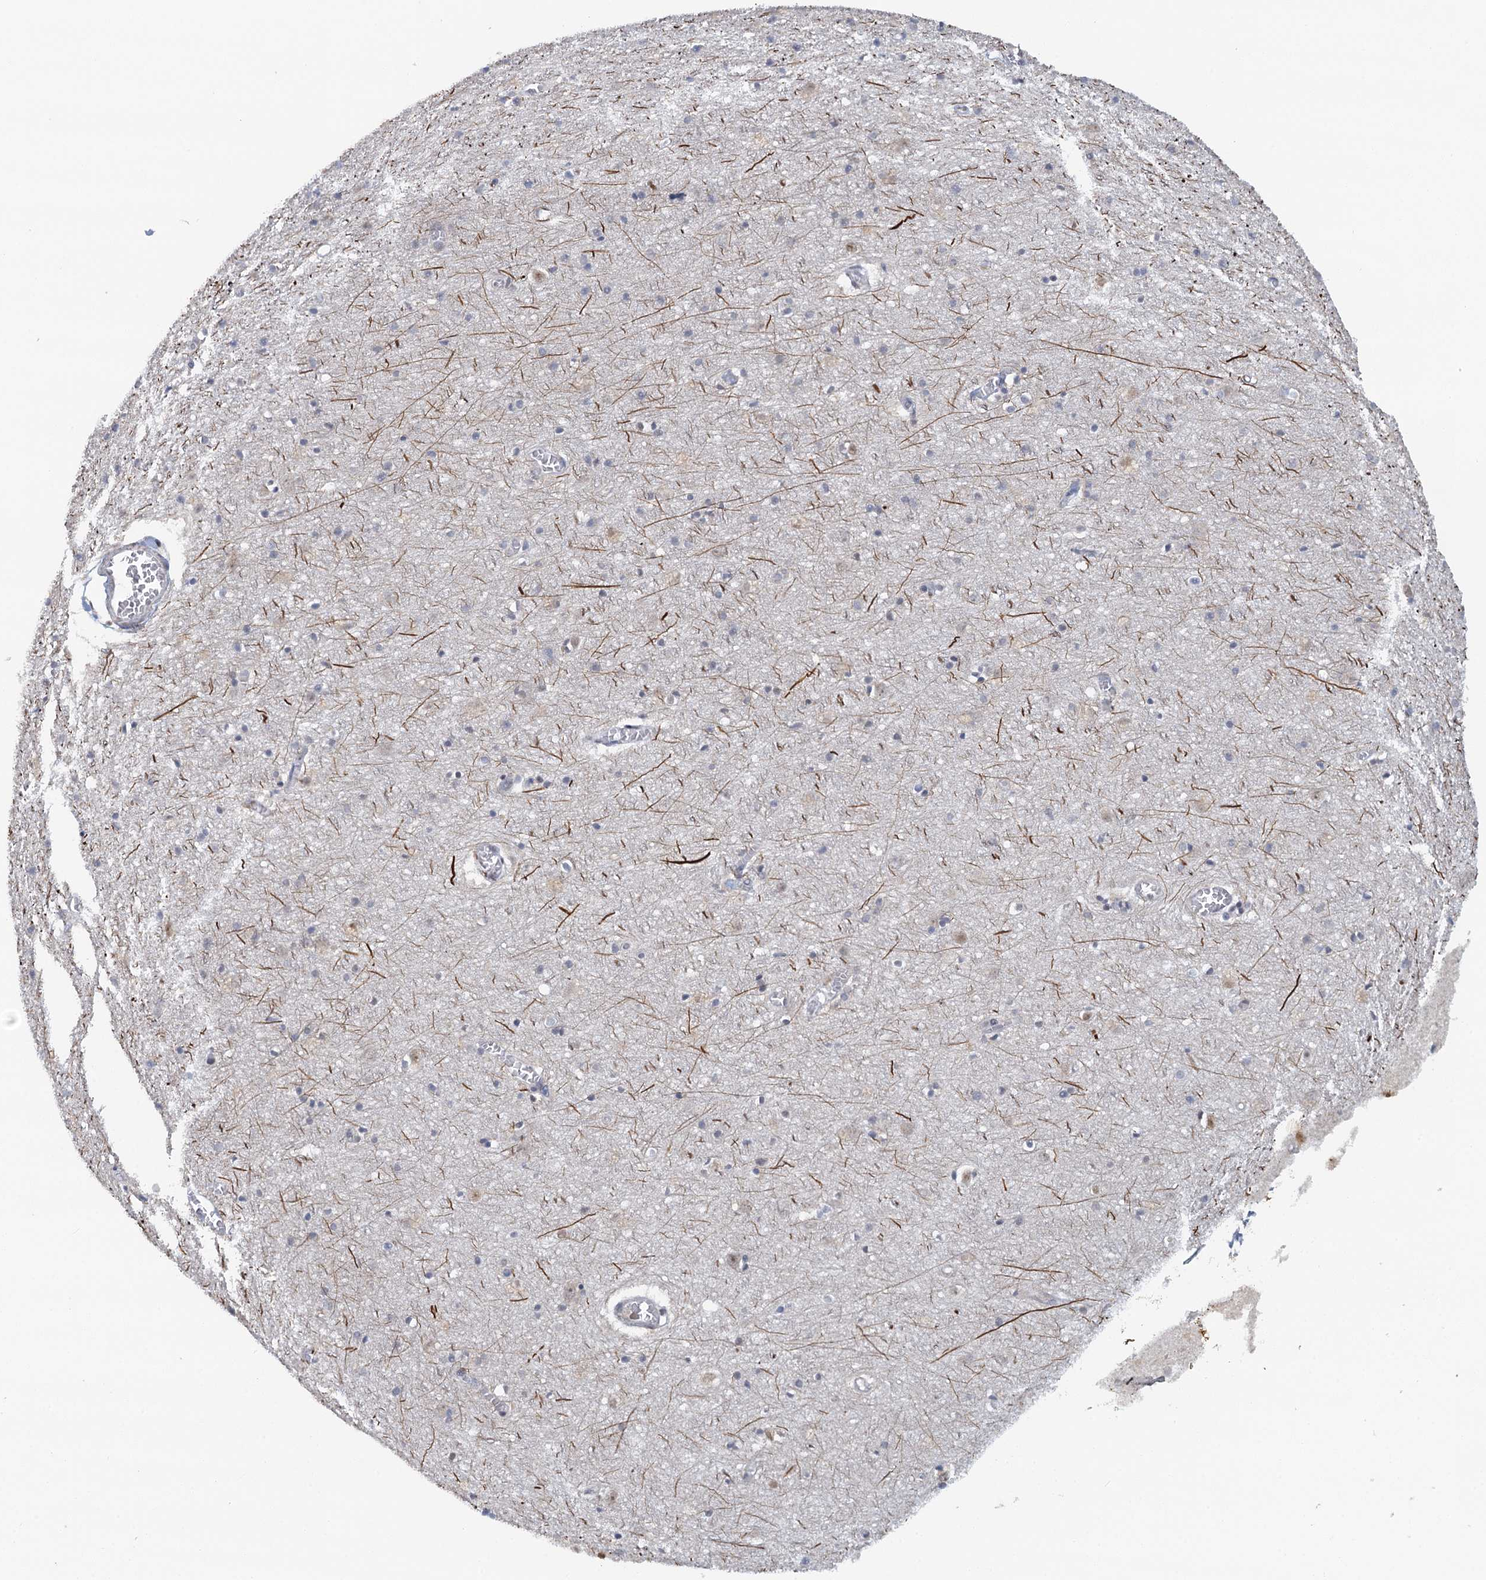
{"staining": {"intensity": "negative", "quantity": "none", "location": "none"}, "tissue": "cerebral cortex", "cell_type": "Endothelial cells", "image_type": "normal", "snomed": [{"axis": "morphology", "description": "Normal tissue, NOS"}, {"axis": "topography", "description": "Cerebral cortex"}], "caption": "Immunohistochemistry histopathology image of normal cerebral cortex: human cerebral cortex stained with DAB (3,3'-diaminobenzidine) demonstrates no significant protein positivity in endothelial cells. Brightfield microscopy of immunohistochemistry stained with DAB (brown) and hematoxylin (blue), captured at high magnification.", "gene": "GPATCH11", "patient": {"sex": "female", "age": 64}}